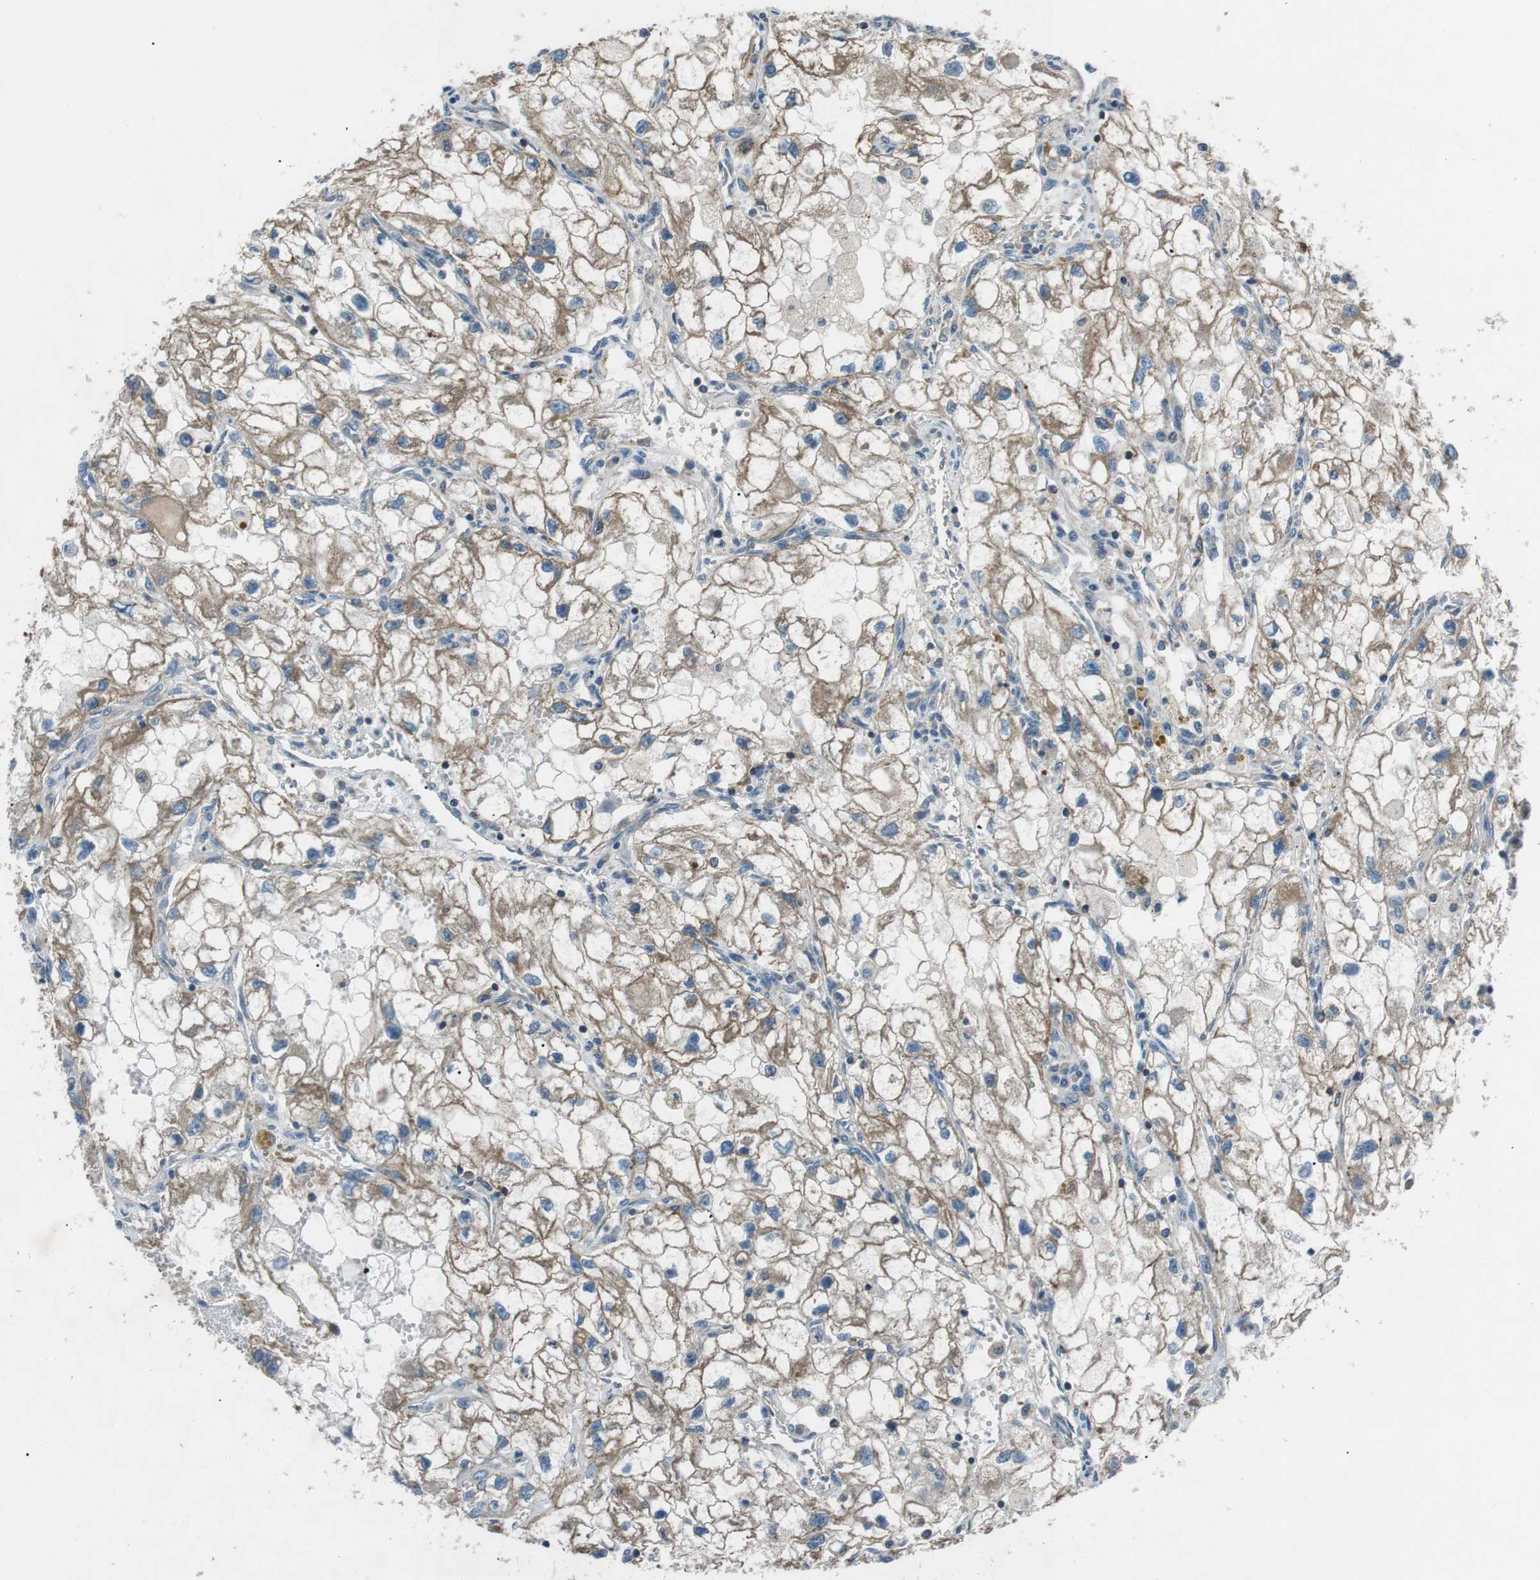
{"staining": {"intensity": "moderate", "quantity": ">75%", "location": "cytoplasmic/membranous"}, "tissue": "renal cancer", "cell_type": "Tumor cells", "image_type": "cancer", "snomed": [{"axis": "morphology", "description": "Adenocarcinoma, NOS"}, {"axis": "topography", "description": "Kidney"}], "caption": "Tumor cells display moderate cytoplasmic/membranous positivity in approximately >75% of cells in renal cancer.", "gene": "FAM3B", "patient": {"sex": "female", "age": 70}}